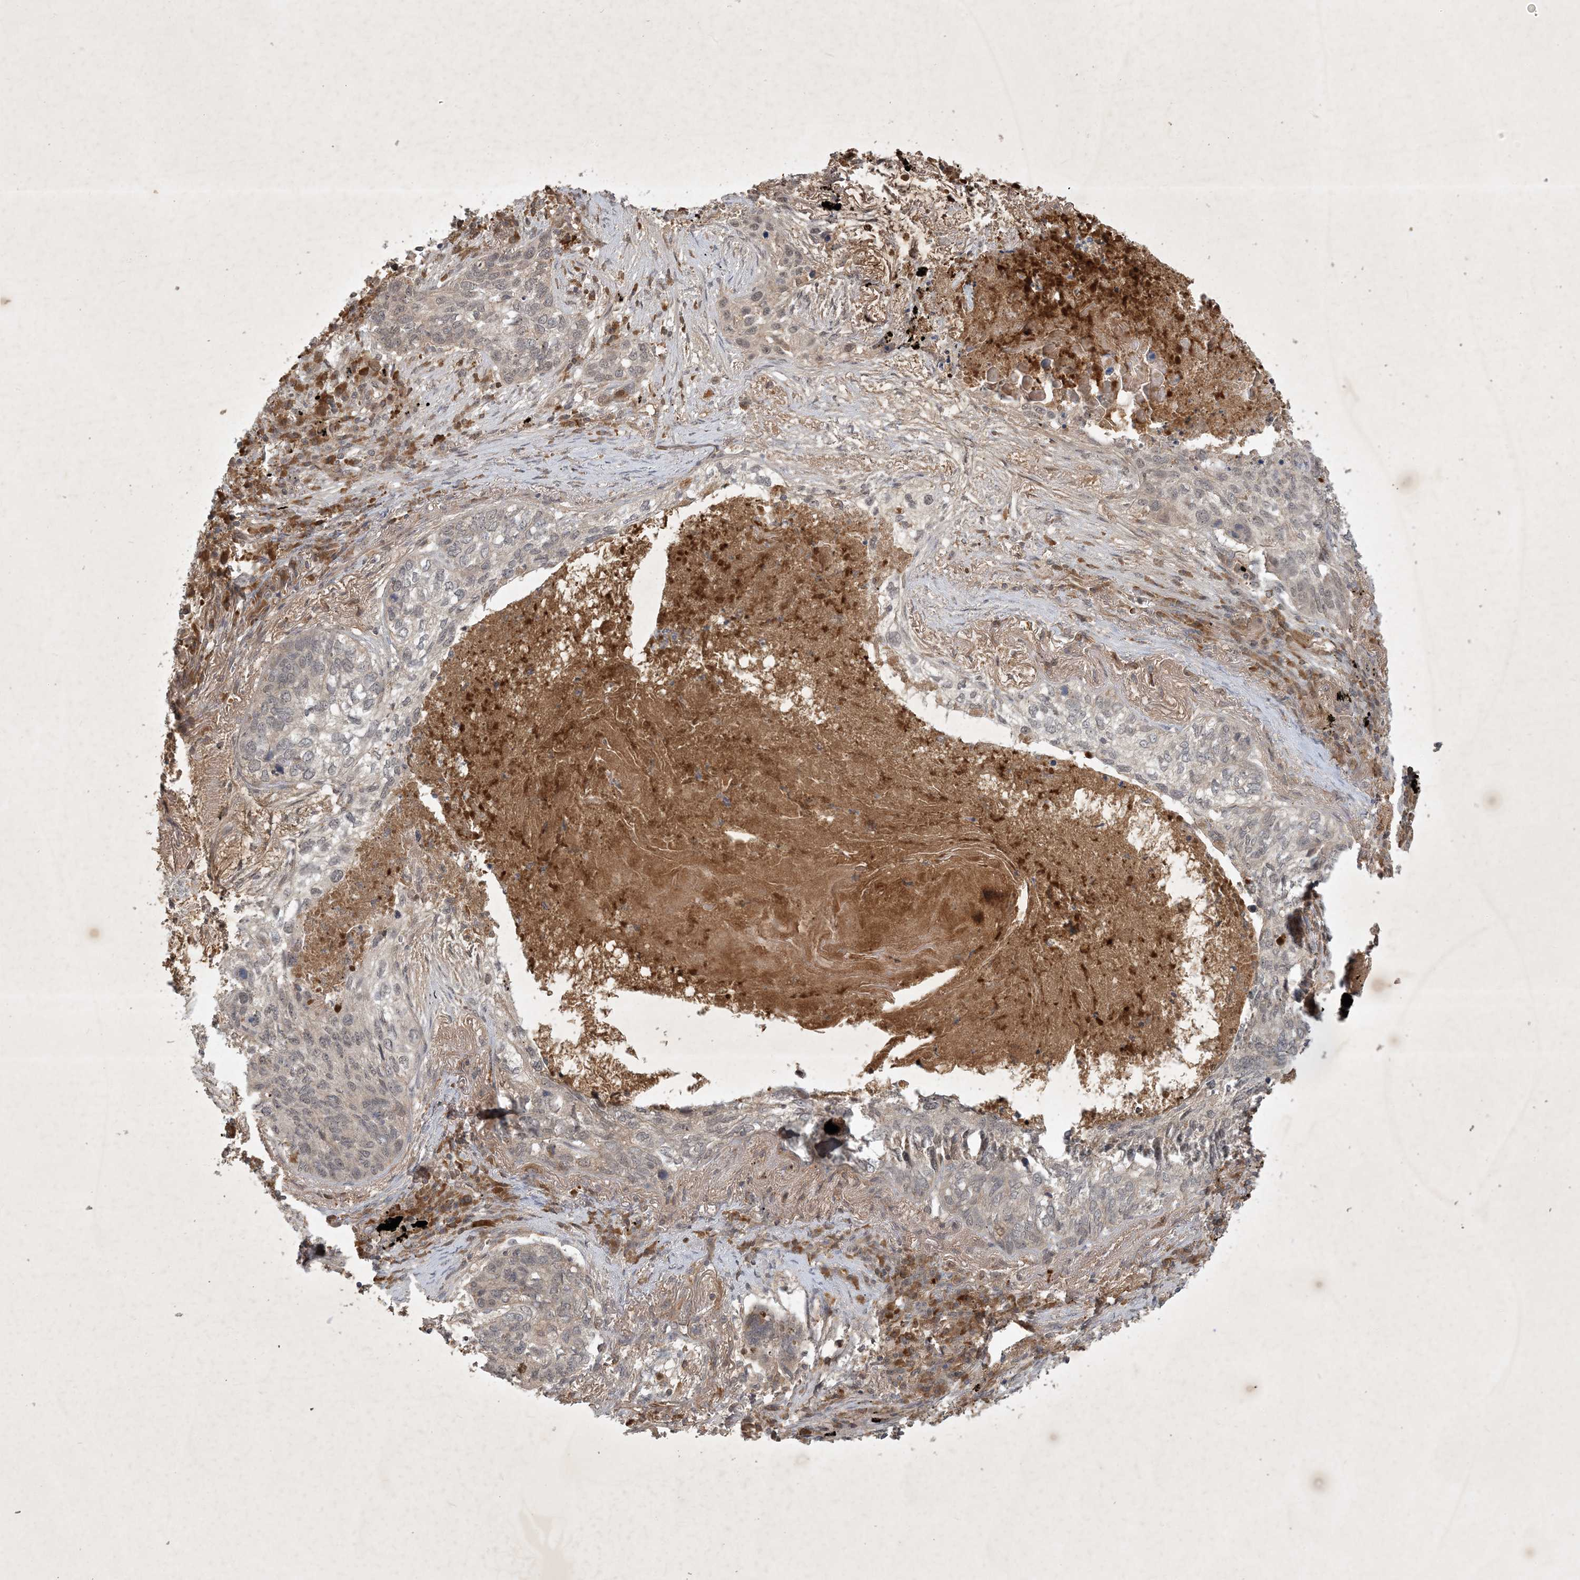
{"staining": {"intensity": "negative", "quantity": "none", "location": "none"}, "tissue": "lung cancer", "cell_type": "Tumor cells", "image_type": "cancer", "snomed": [{"axis": "morphology", "description": "Squamous cell carcinoma, NOS"}, {"axis": "topography", "description": "Lung"}], "caption": "A high-resolution photomicrograph shows IHC staining of lung squamous cell carcinoma, which demonstrates no significant expression in tumor cells. (DAB immunohistochemistry visualized using brightfield microscopy, high magnification).", "gene": "ZCCHC4", "patient": {"sex": "female", "age": 63}}